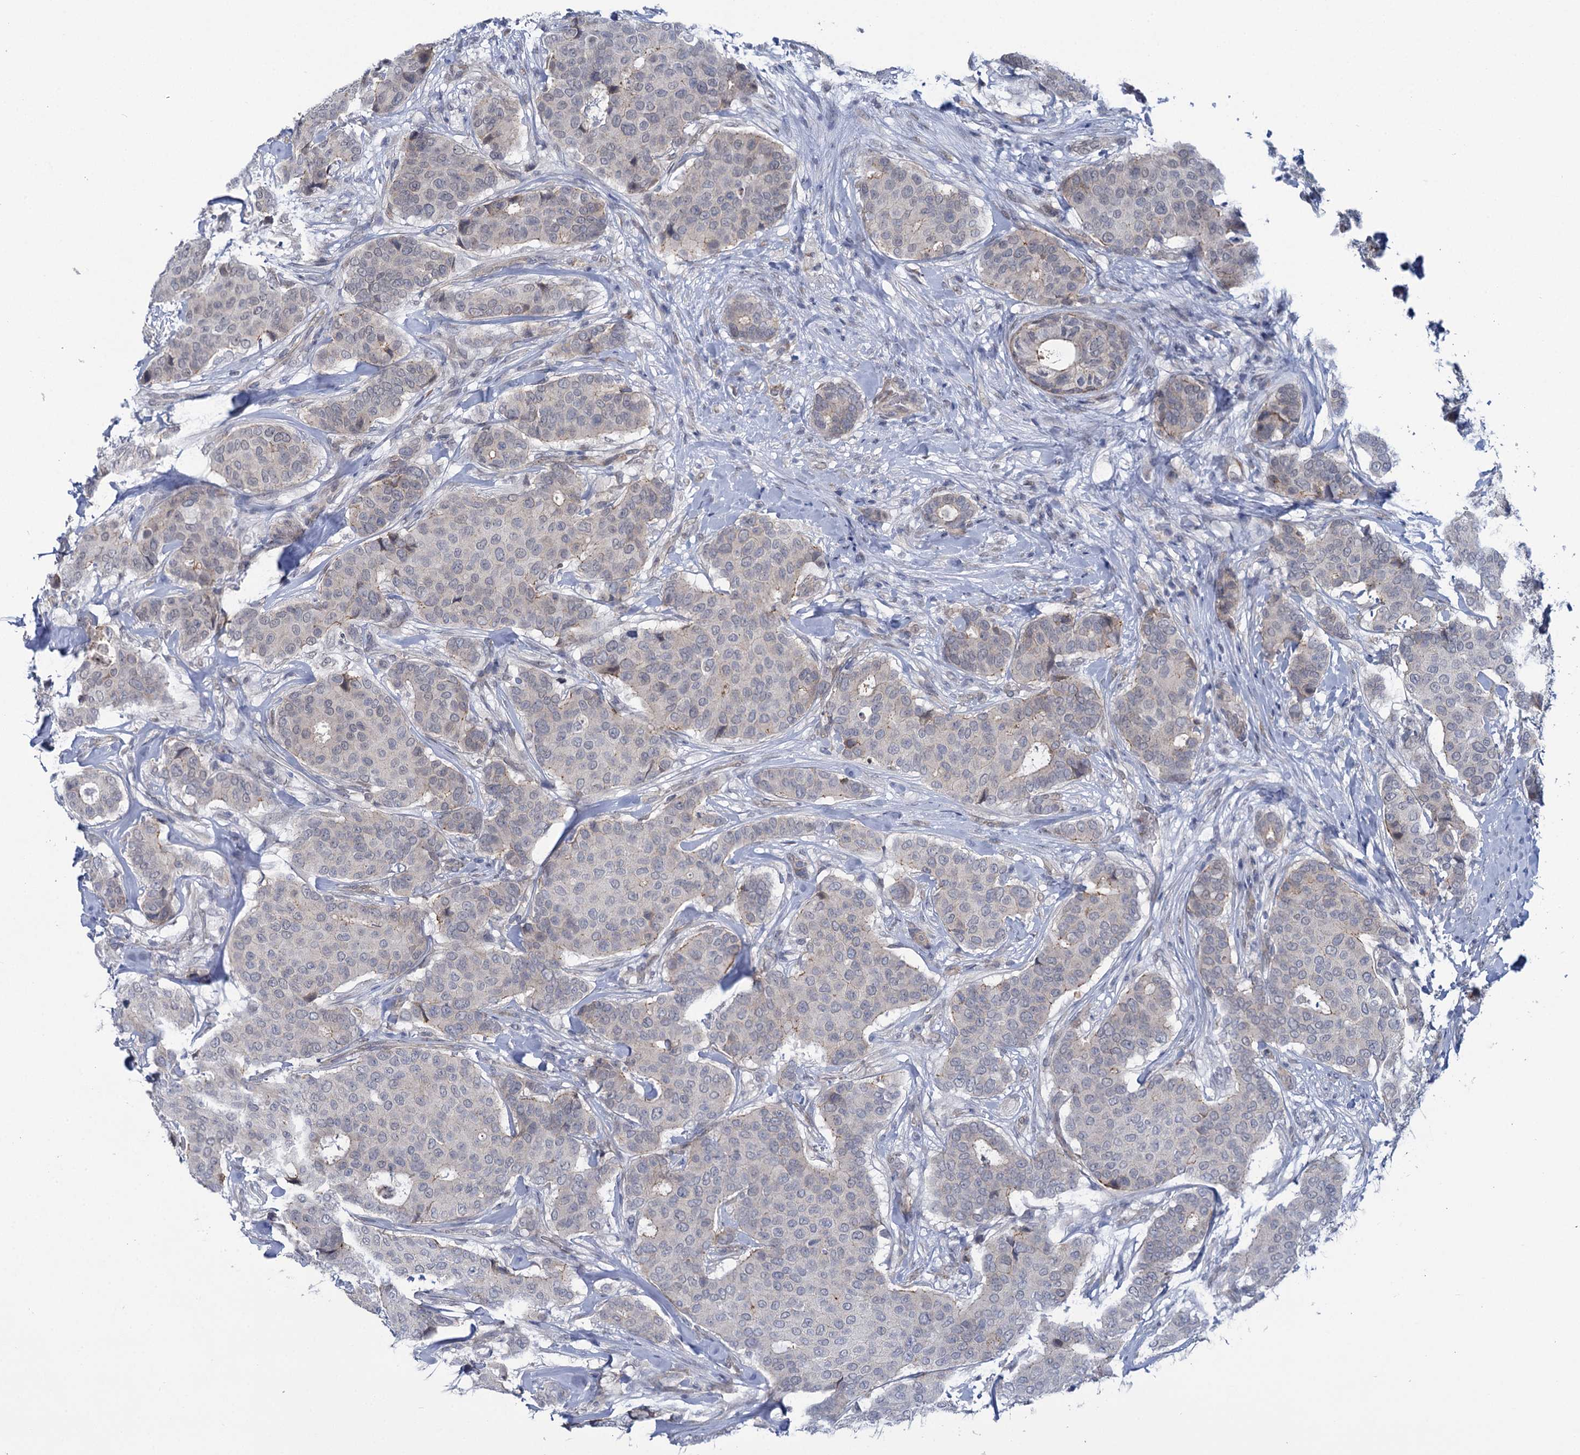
{"staining": {"intensity": "weak", "quantity": "<25%", "location": "nuclear"}, "tissue": "breast cancer", "cell_type": "Tumor cells", "image_type": "cancer", "snomed": [{"axis": "morphology", "description": "Duct carcinoma"}, {"axis": "topography", "description": "Breast"}], "caption": "DAB (3,3'-diaminobenzidine) immunohistochemical staining of human breast infiltrating ductal carcinoma shows no significant positivity in tumor cells.", "gene": "MBLAC2", "patient": {"sex": "female", "age": 75}}